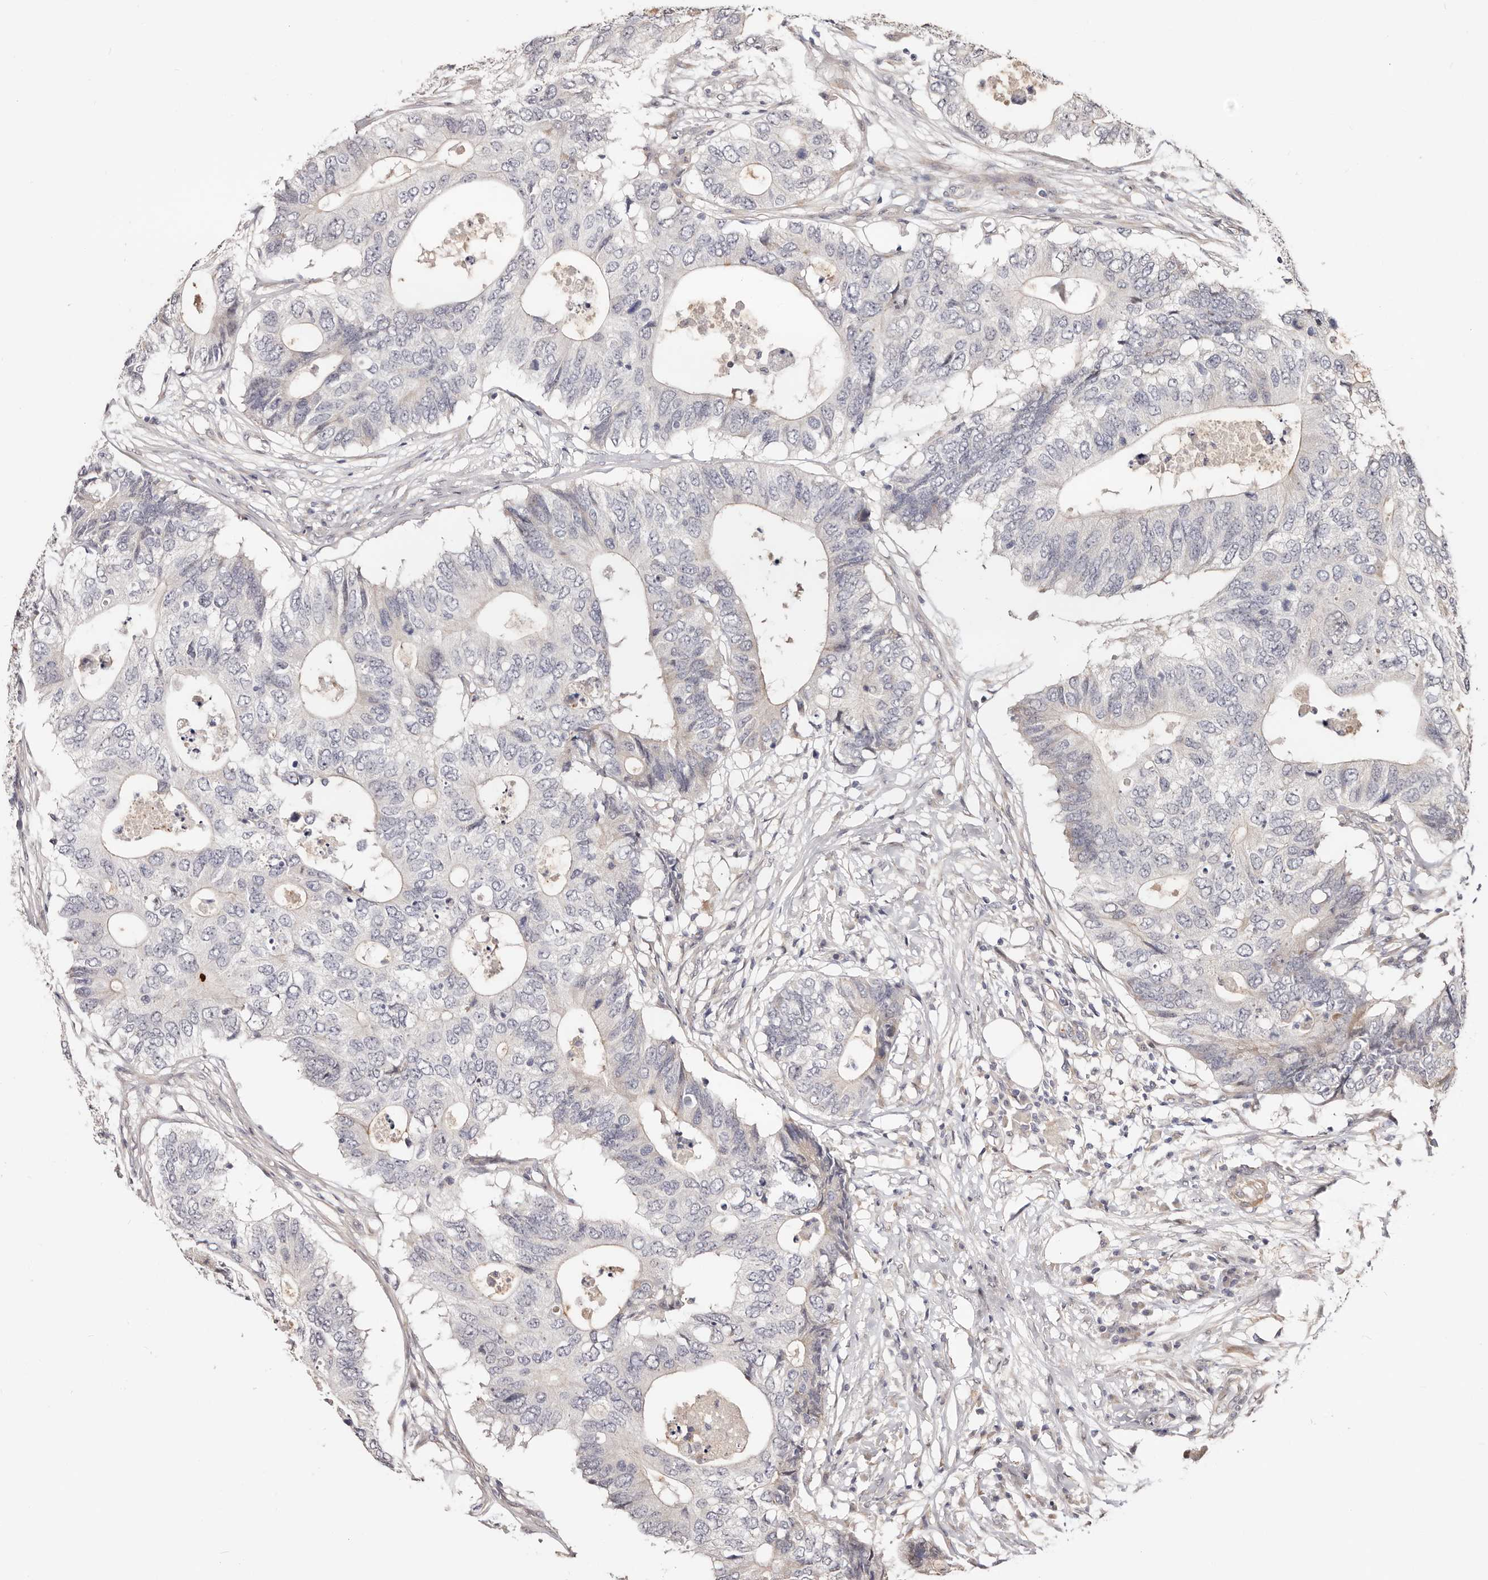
{"staining": {"intensity": "negative", "quantity": "none", "location": "none"}, "tissue": "colorectal cancer", "cell_type": "Tumor cells", "image_type": "cancer", "snomed": [{"axis": "morphology", "description": "Adenocarcinoma, NOS"}, {"axis": "topography", "description": "Colon"}], "caption": "Histopathology image shows no significant protein staining in tumor cells of colorectal adenocarcinoma.", "gene": "TRIP13", "patient": {"sex": "male", "age": 71}}